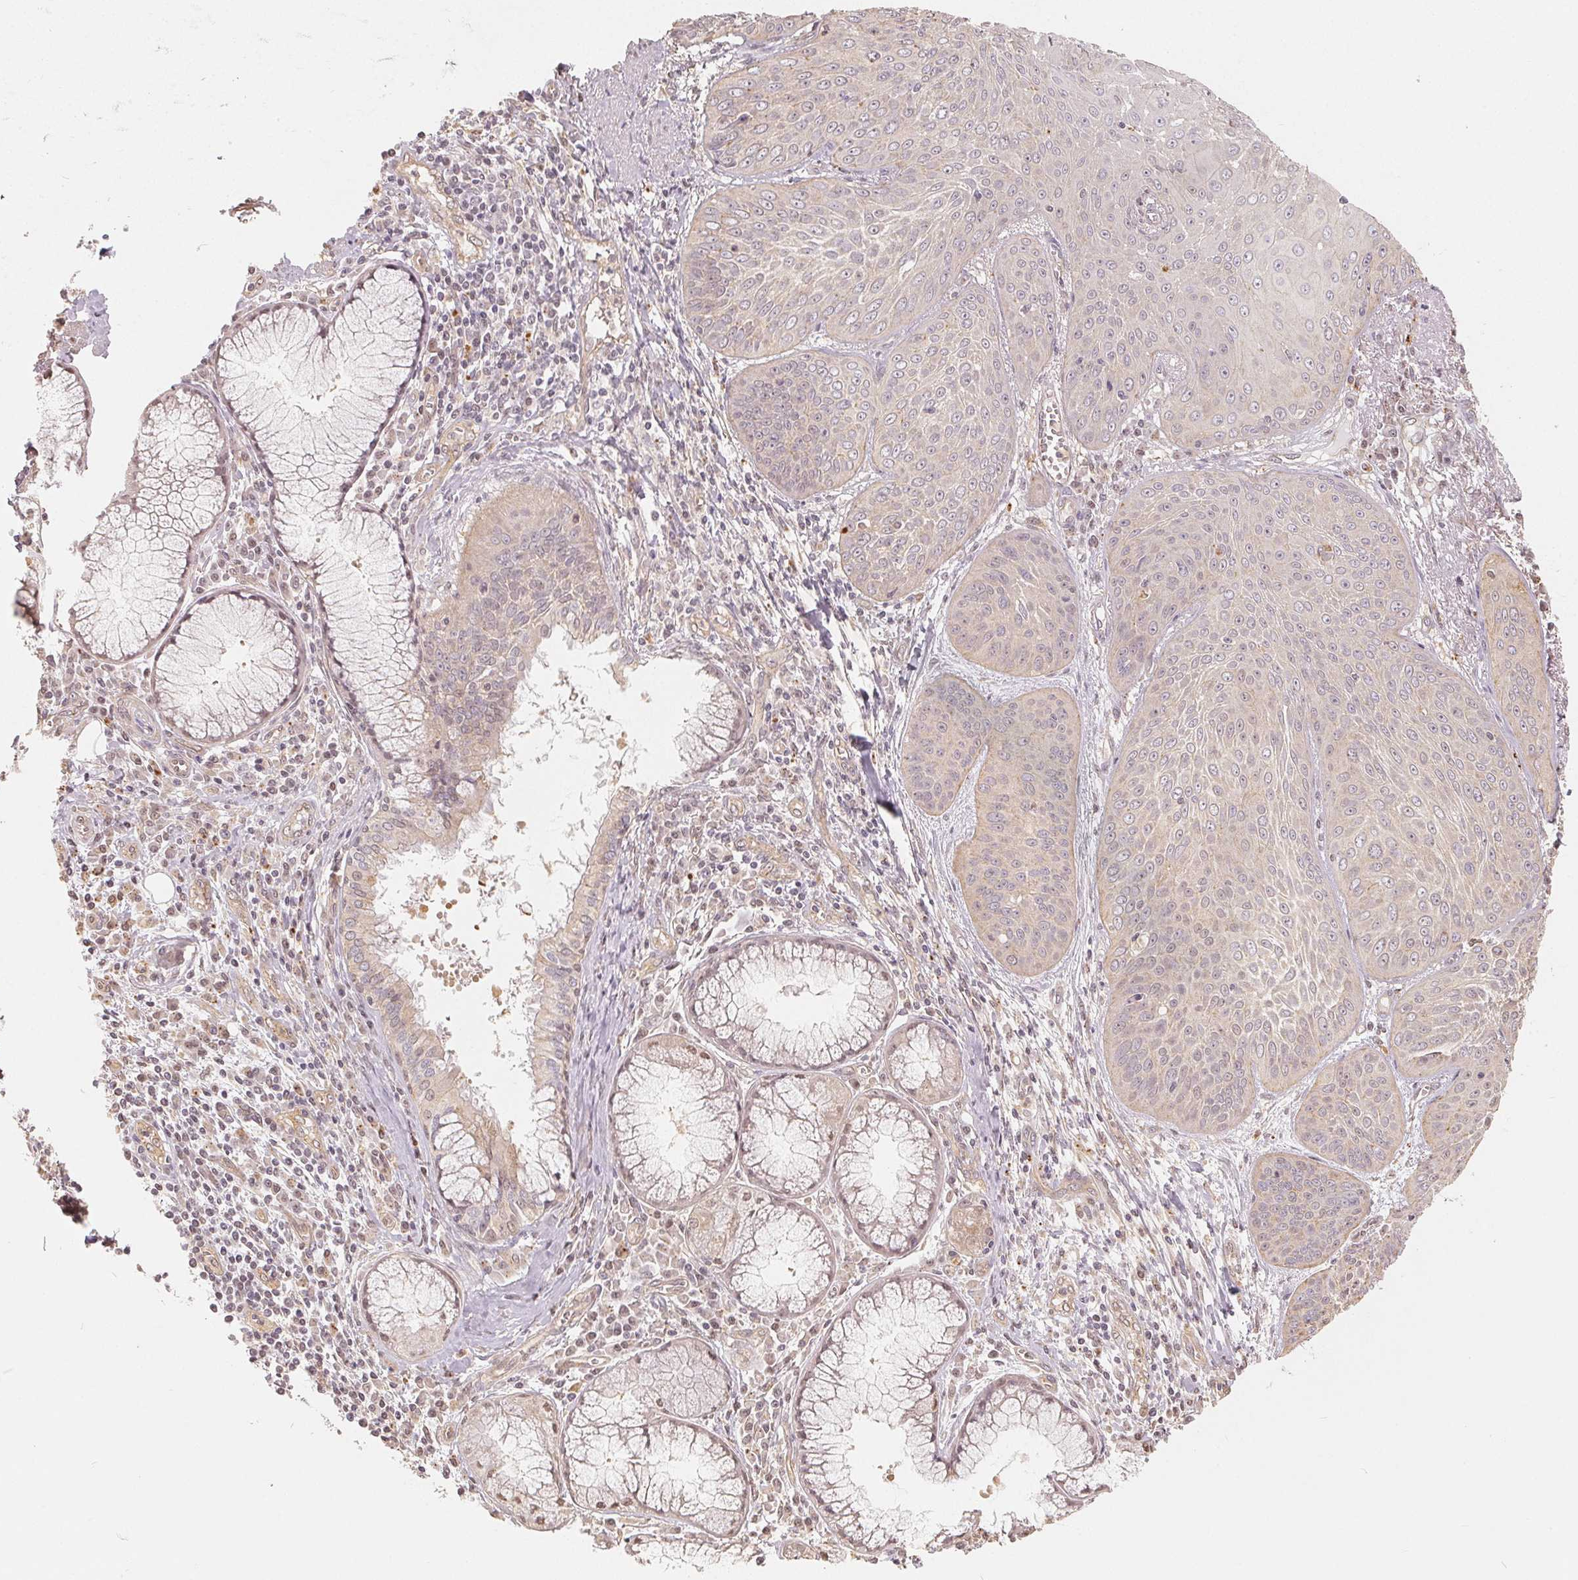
{"staining": {"intensity": "weak", "quantity": "<25%", "location": "cytoplasmic/membranous"}, "tissue": "lung cancer", "cell_type": "Tumor cells", "image_type": "cancer", "snomed": [{"axis": "morphology", "description": "Squamous cell carcinoma, NOS"}, {"axis": "topography", "description": "Lung"}], "caption": "IHC of lung squamous cell carcinoma reveals no expression in tumor cells. Brightfield microscopy of immunohistochemistry (IHC) stained with DAB (3,3'-diaminobenzidine) (brown) and hematoxylin (blue), captured at high magnification.", "gene": "GUSB", "patient": {"sex": "male", "age": 74}}